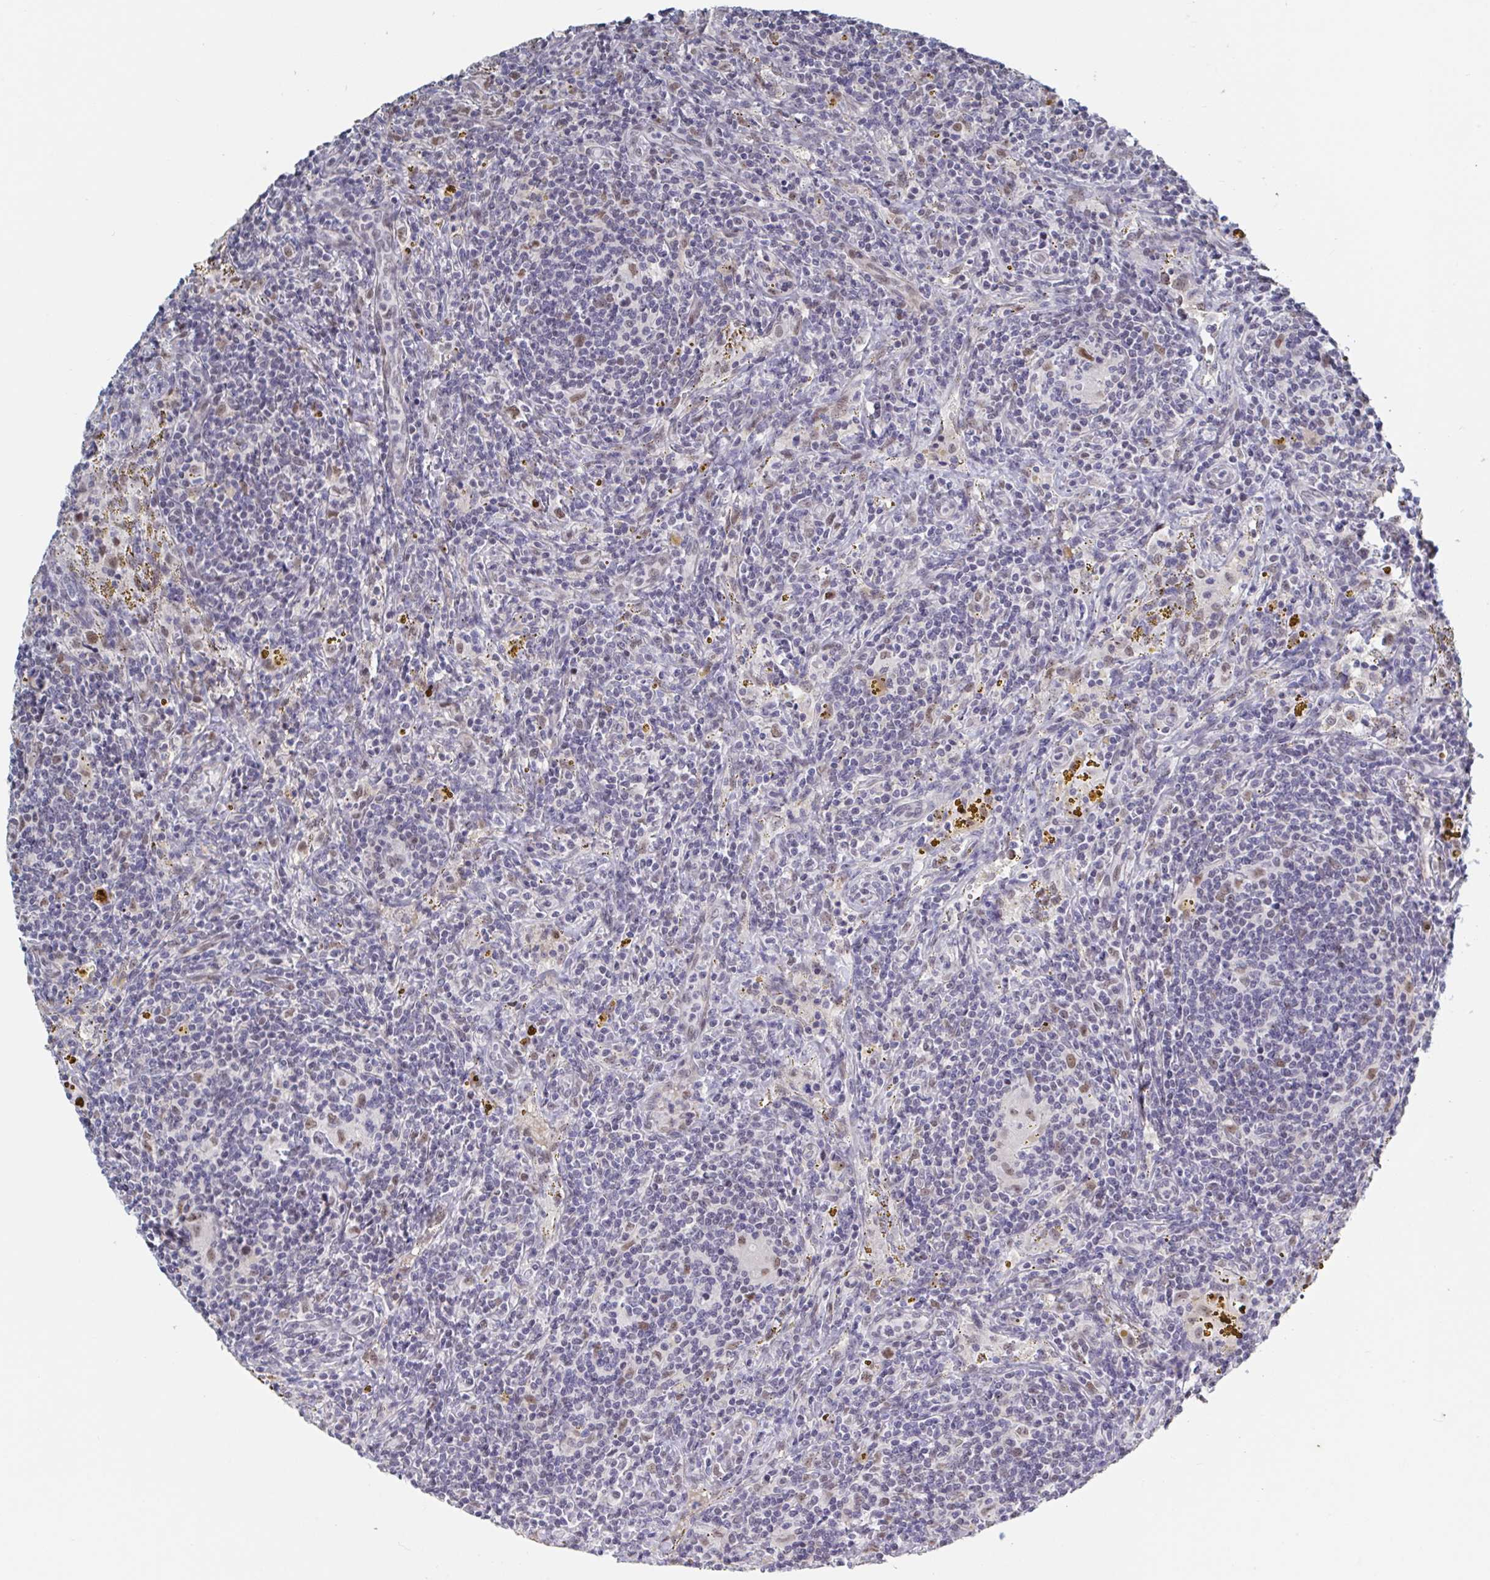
{"staining": {"intensity": "moderate", "quantity": "<25%", "location": "nuclear"}, "tissue": "lymphoma", "cell_type": "Tumor cells", "image_type": "cancer", "snomed": [{"axis": "morphology", "description": "Malignant lymphoma, non-Hodgkin's type, Low grade"}, {"axis": "topography", "description": "Spleen"}], "caption": "A brown stain highlights moderate nuclear staining of a protein in human low-grade malignant lymphoma, non-Hodgkin's type tumor cells. (Brightfield microscopy of DAB IHC at high magnification).", "gene": "BCL7B", "patient": {"sex": "female", "age": 70}}